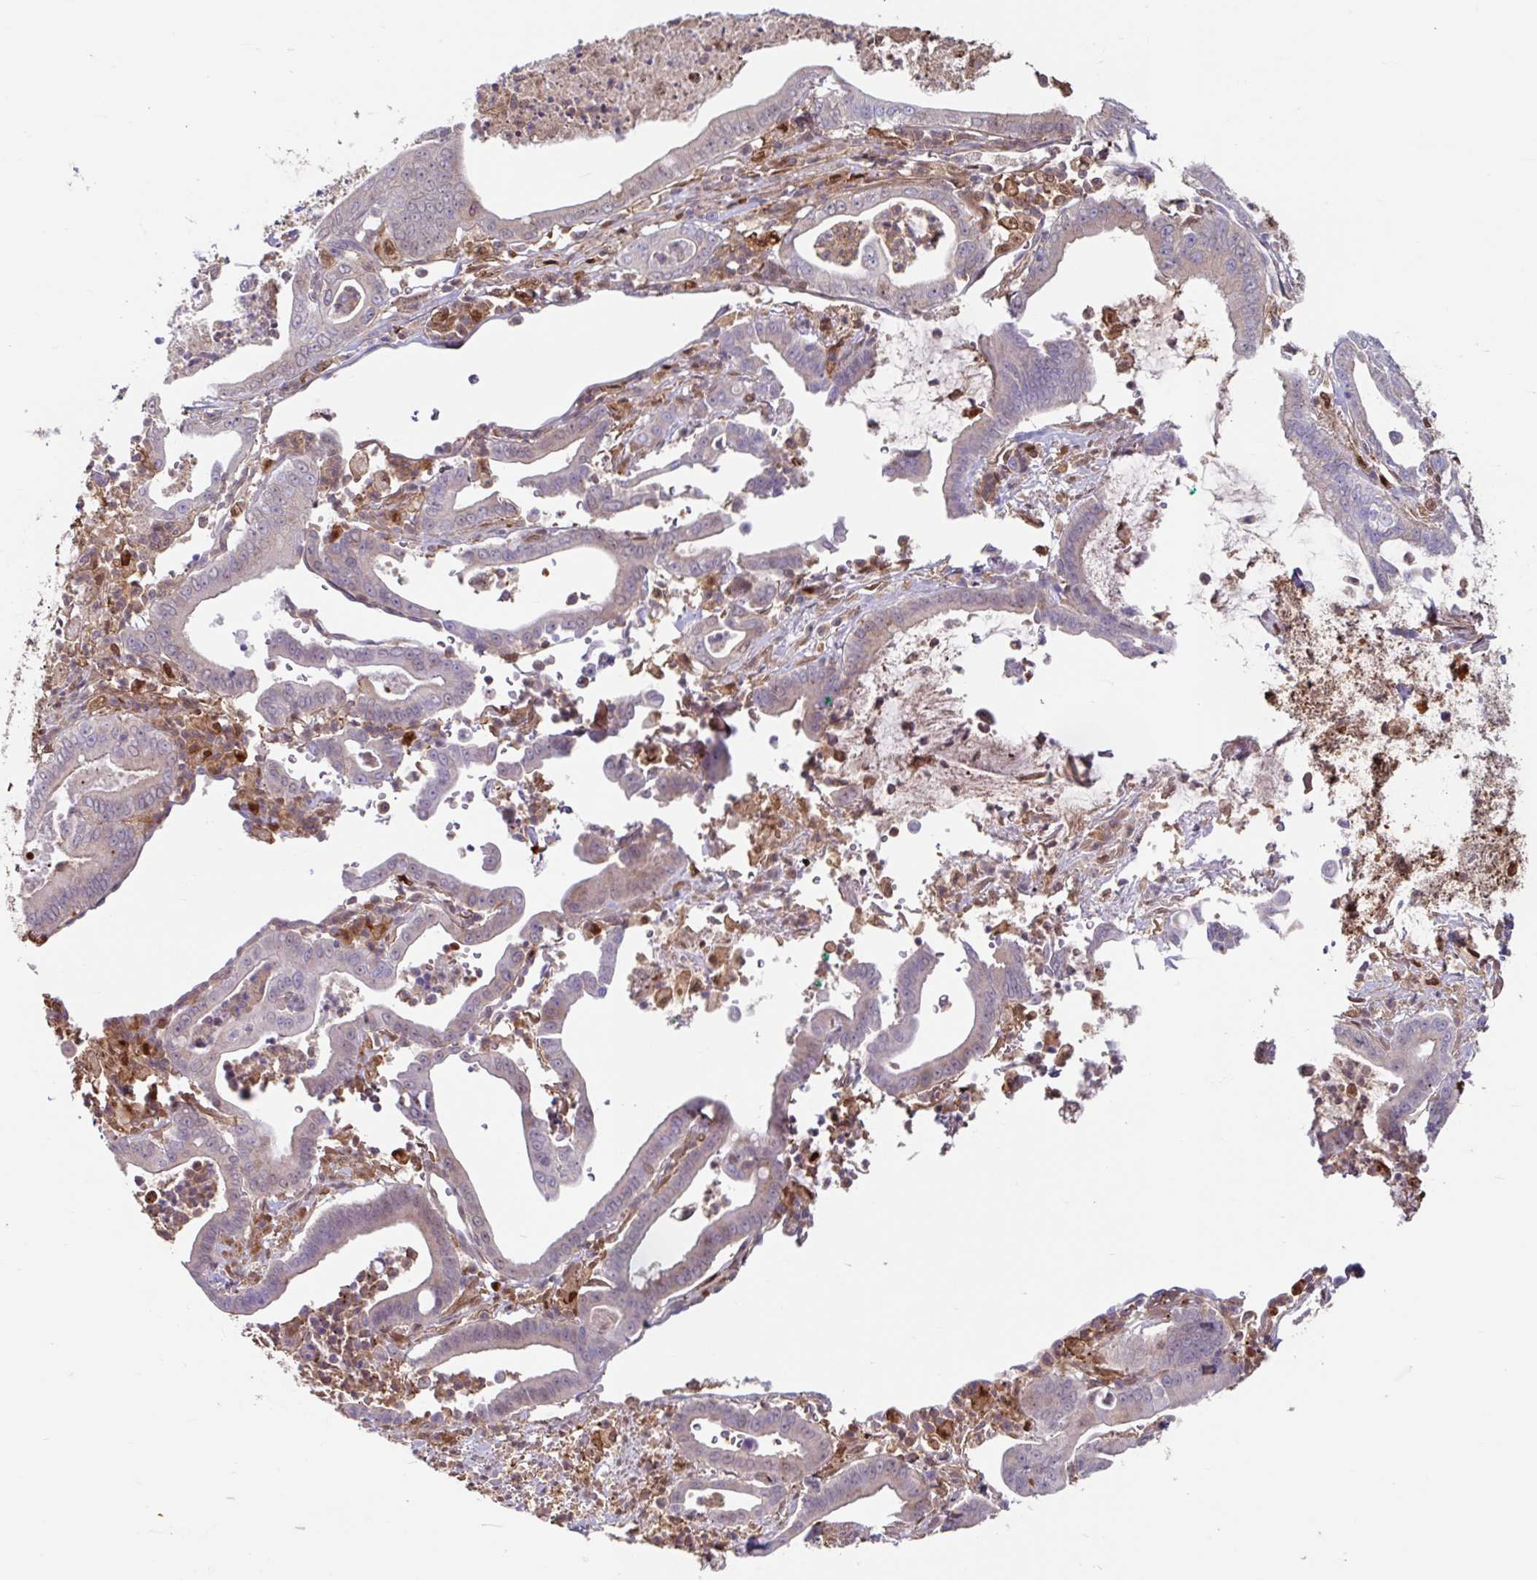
{"staining": {"intensity": "negative", "quantity": "none", "location": "none"}, "tissue": "pancreatic cancer", "cell_type": "Tumor cells", "image_type": "cancer", "snomed": [{"axis": "morphology", "description": "Adenocarcinoma, NOS"}, {"axis": "topography", "description": "Pancreas"}], "caption": "There is no significant staining in tumor cells of pancreatic adenocarcinoma.", "gene": "BLVRA", "patient": {"sex": "male", "age": 71}}